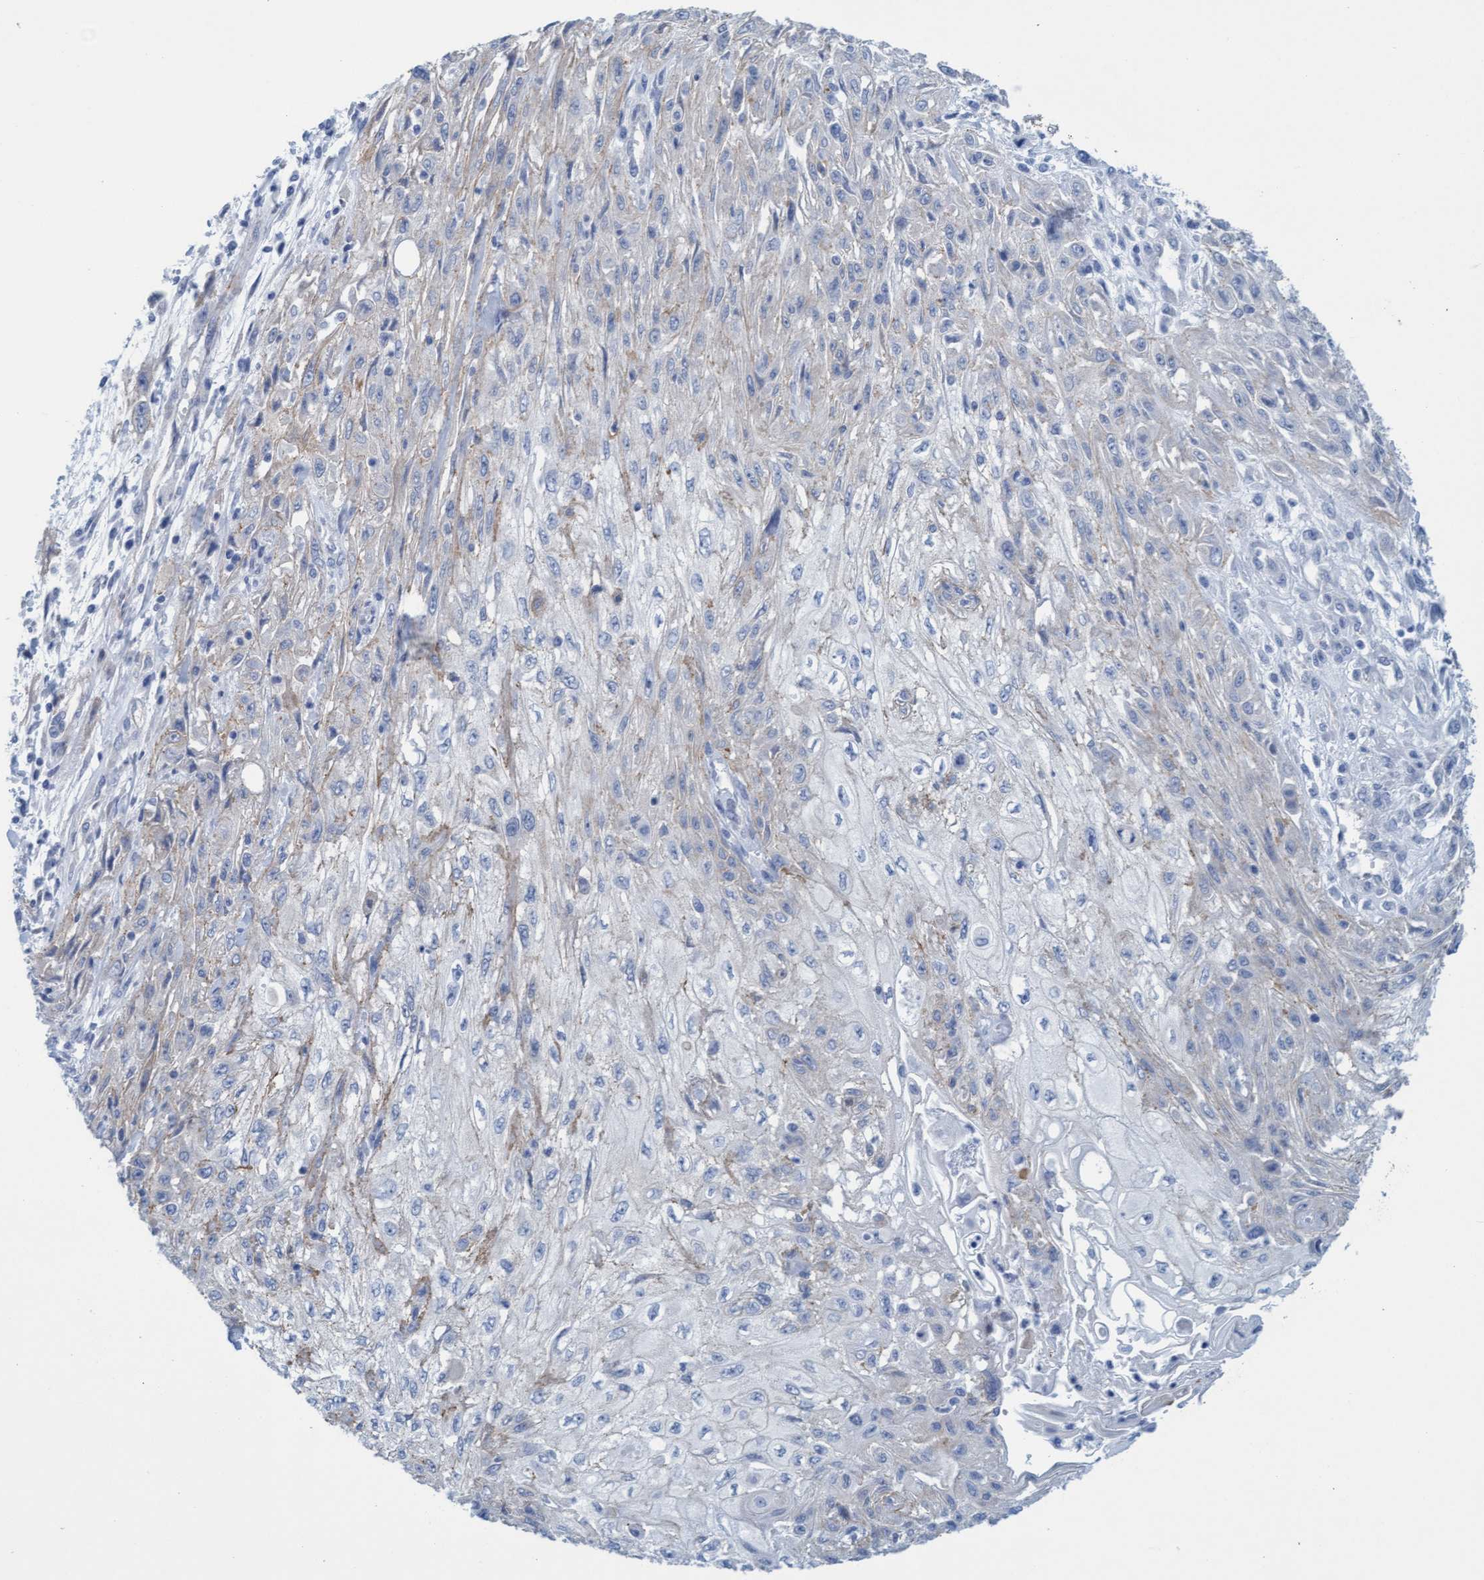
{"staining": {"intensity": "negative", "quantity": "none", "location": "none"}, "tissue": "skin cancer", "cell_type": "Tumor cells", "image_type": "cancer", "snomed": [{"axis": "morphology", "description": "Squamous cell carcinoma, NOS"}, {"axis": "morphology", "description": "Squamous cell carcinoma, metastatic, NOS"}, {"axis": "topography", "description": "Skin"}, {"axis": "topography", "description": "Lymph node"}], "caption": "Immunohistochemistry (IHC) of squamous cell carcinoma (skin) reveals no positivity in tumor cells. (DAB (3,3'-diaminobenzidine) immunohistochemistry visualized using brightfield microscopy, high magnification).", "gene": "MTFR1", "patient": {"sex": "male", "age": 75}}